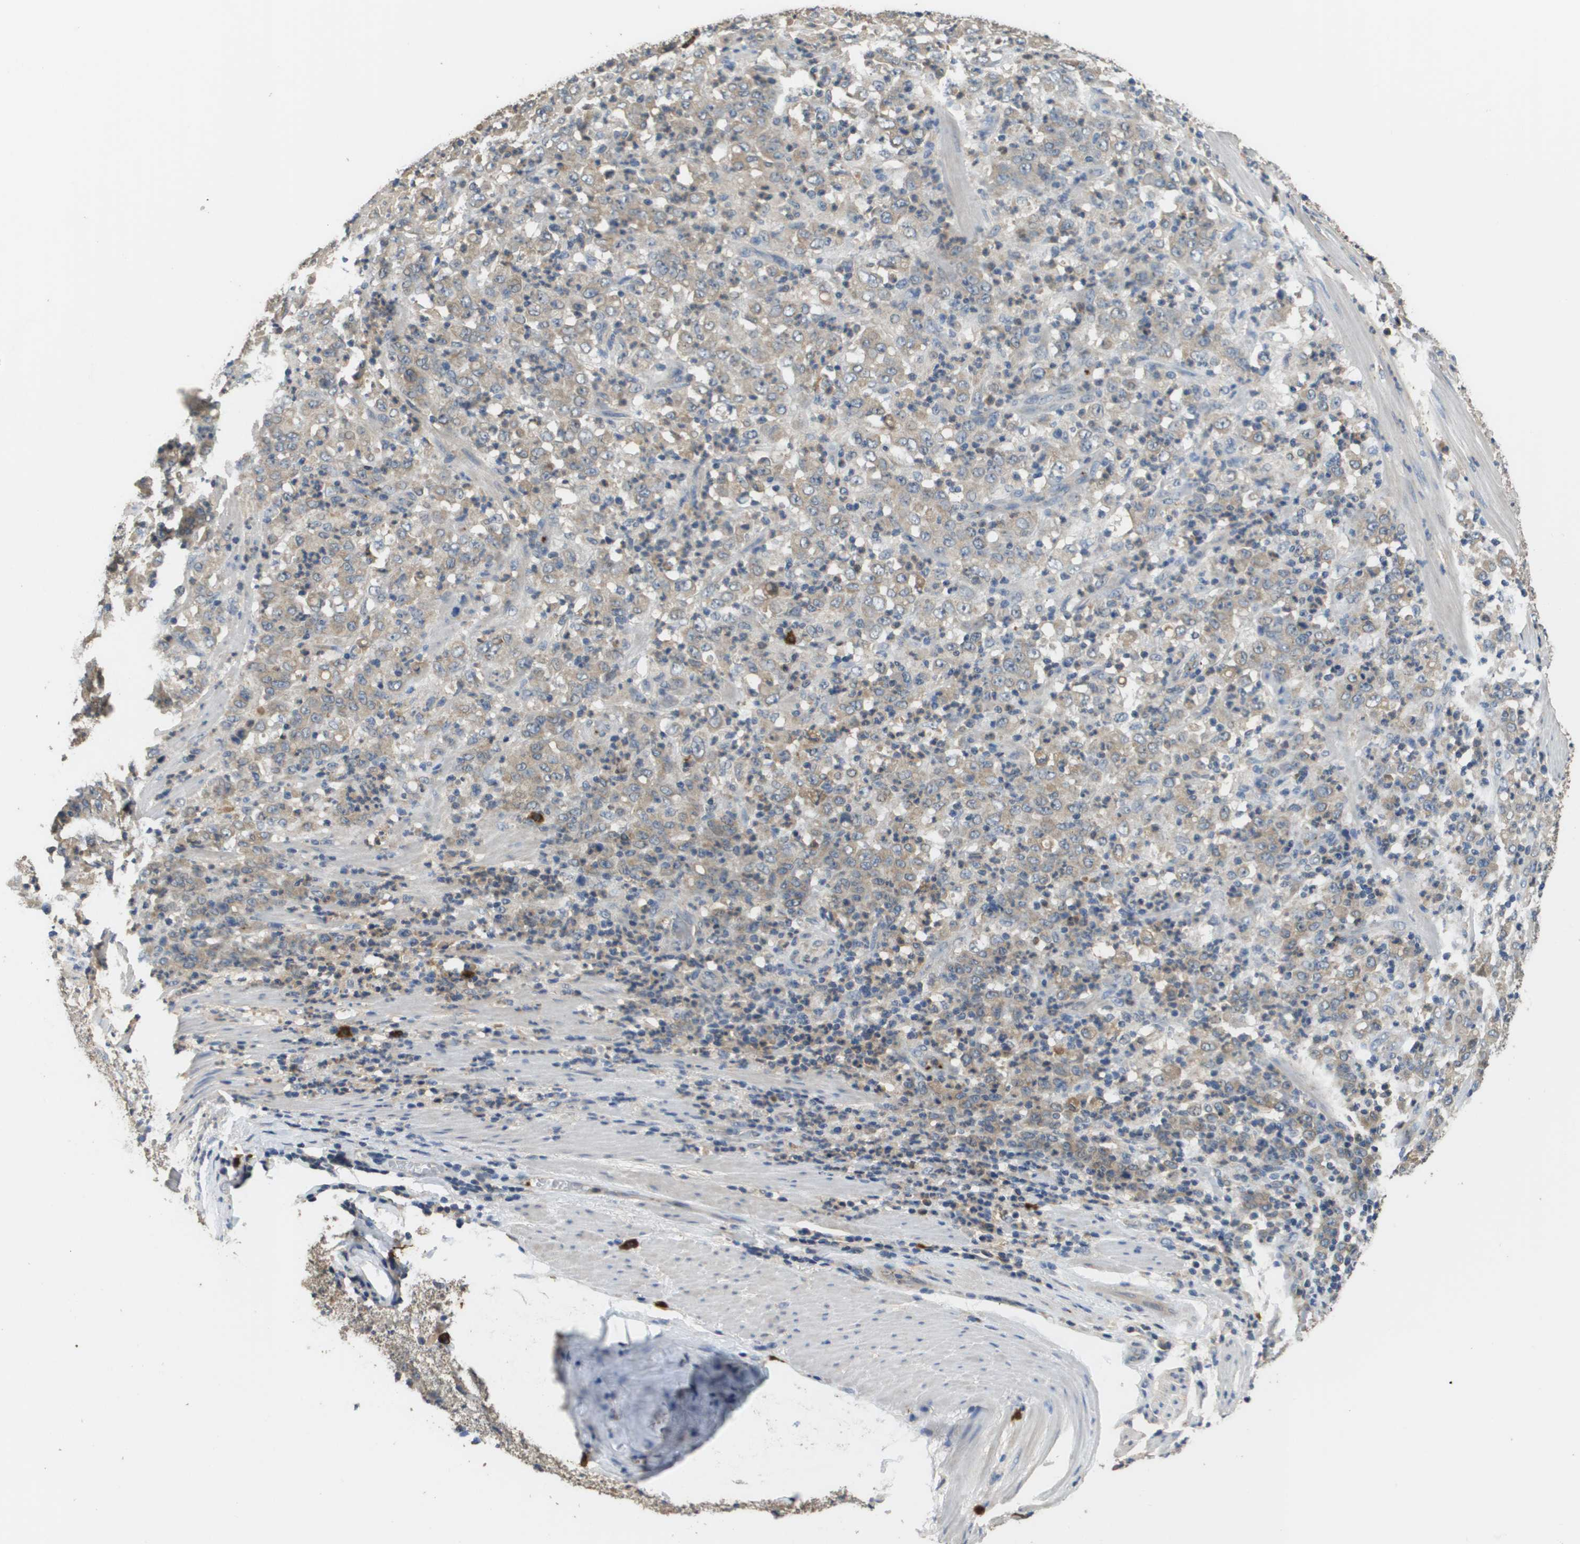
{"staining": {"intensity": "weak", "quantity": ">75%", "location": "cytoplasmic/membranous"}, "tissue": "stomach cancer", "cell_type": "Tumor cells", "image_type": "cancer", "snomed": [{"axis": "morphology", "description": "Adenocarcinoma, NOS"}, {"axis": "topography", "description": "Stomach, lower"}], "caption": "This micrograph reveals stomach cancer stained with immunohistochemistry to label a protein in brown. The cytoplasmic/membranous of tumor cells show weak positivity for the protein. Nuclei are counter-stained blue.", "gene": "RAB27B", "patient": {"sex": "female", "age": 71}}